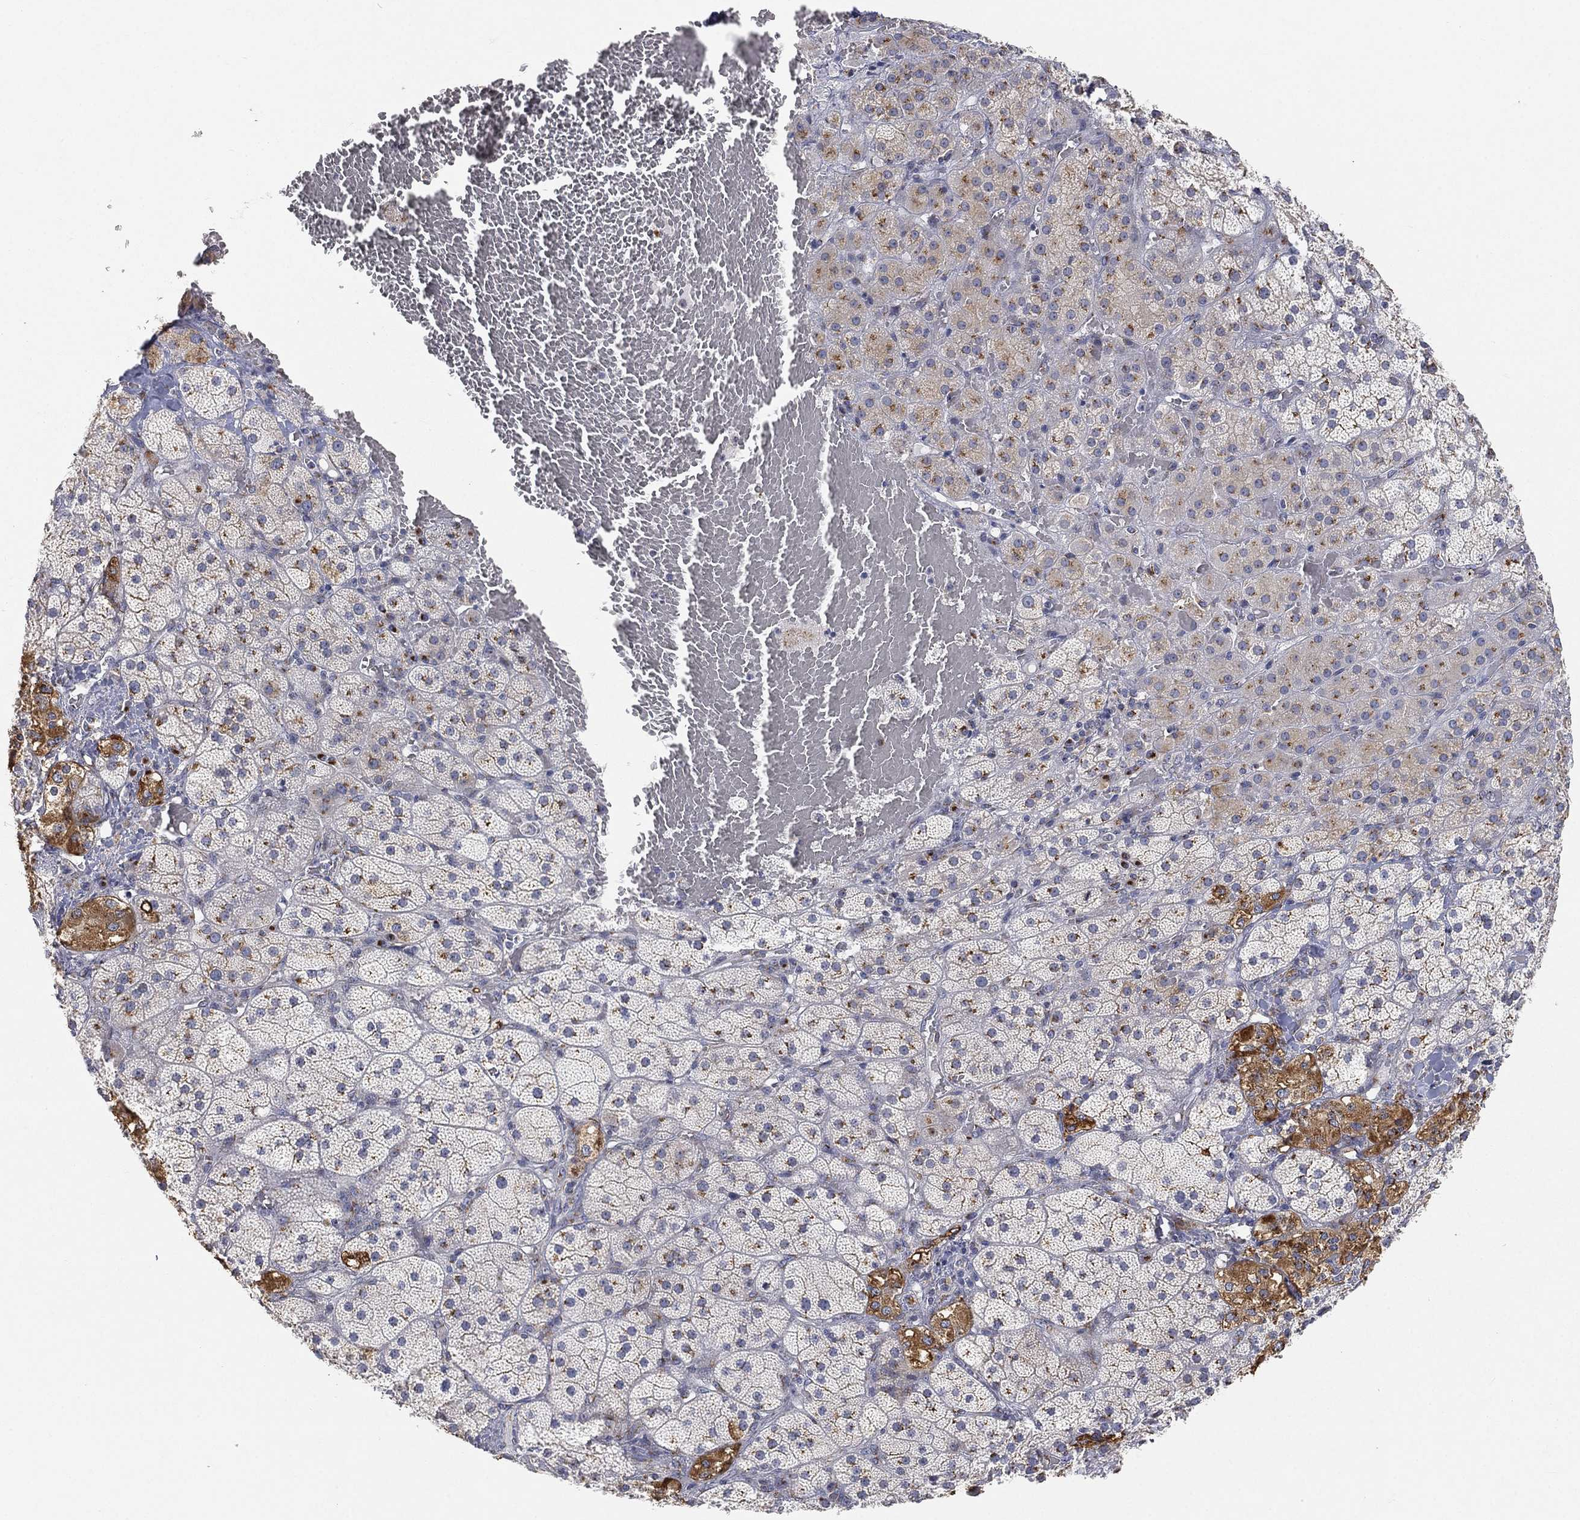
{"staining": {"intensity": "strong", "quantity": "25%-75%", "location": "cytoplasmic/membranous"}, "tissue": "adrenal gland", "cell_type": "Glandular cells", "image_type": "normal", "snomed": [{"axis": "morphology", "description": "Normal tissue, NOS"}, {"axis": "topography", "description": "Adrenal gland"}], "caption": "A histopathology image showing strong cytoplasmic/membranous positivity in about 25%-75% of glandular cells in unremarkable adrenal gland, as visualized by brown immunohistochemical staining.", "gene": "TICAM1", "patient": {"sex": "male", "age": 57}}